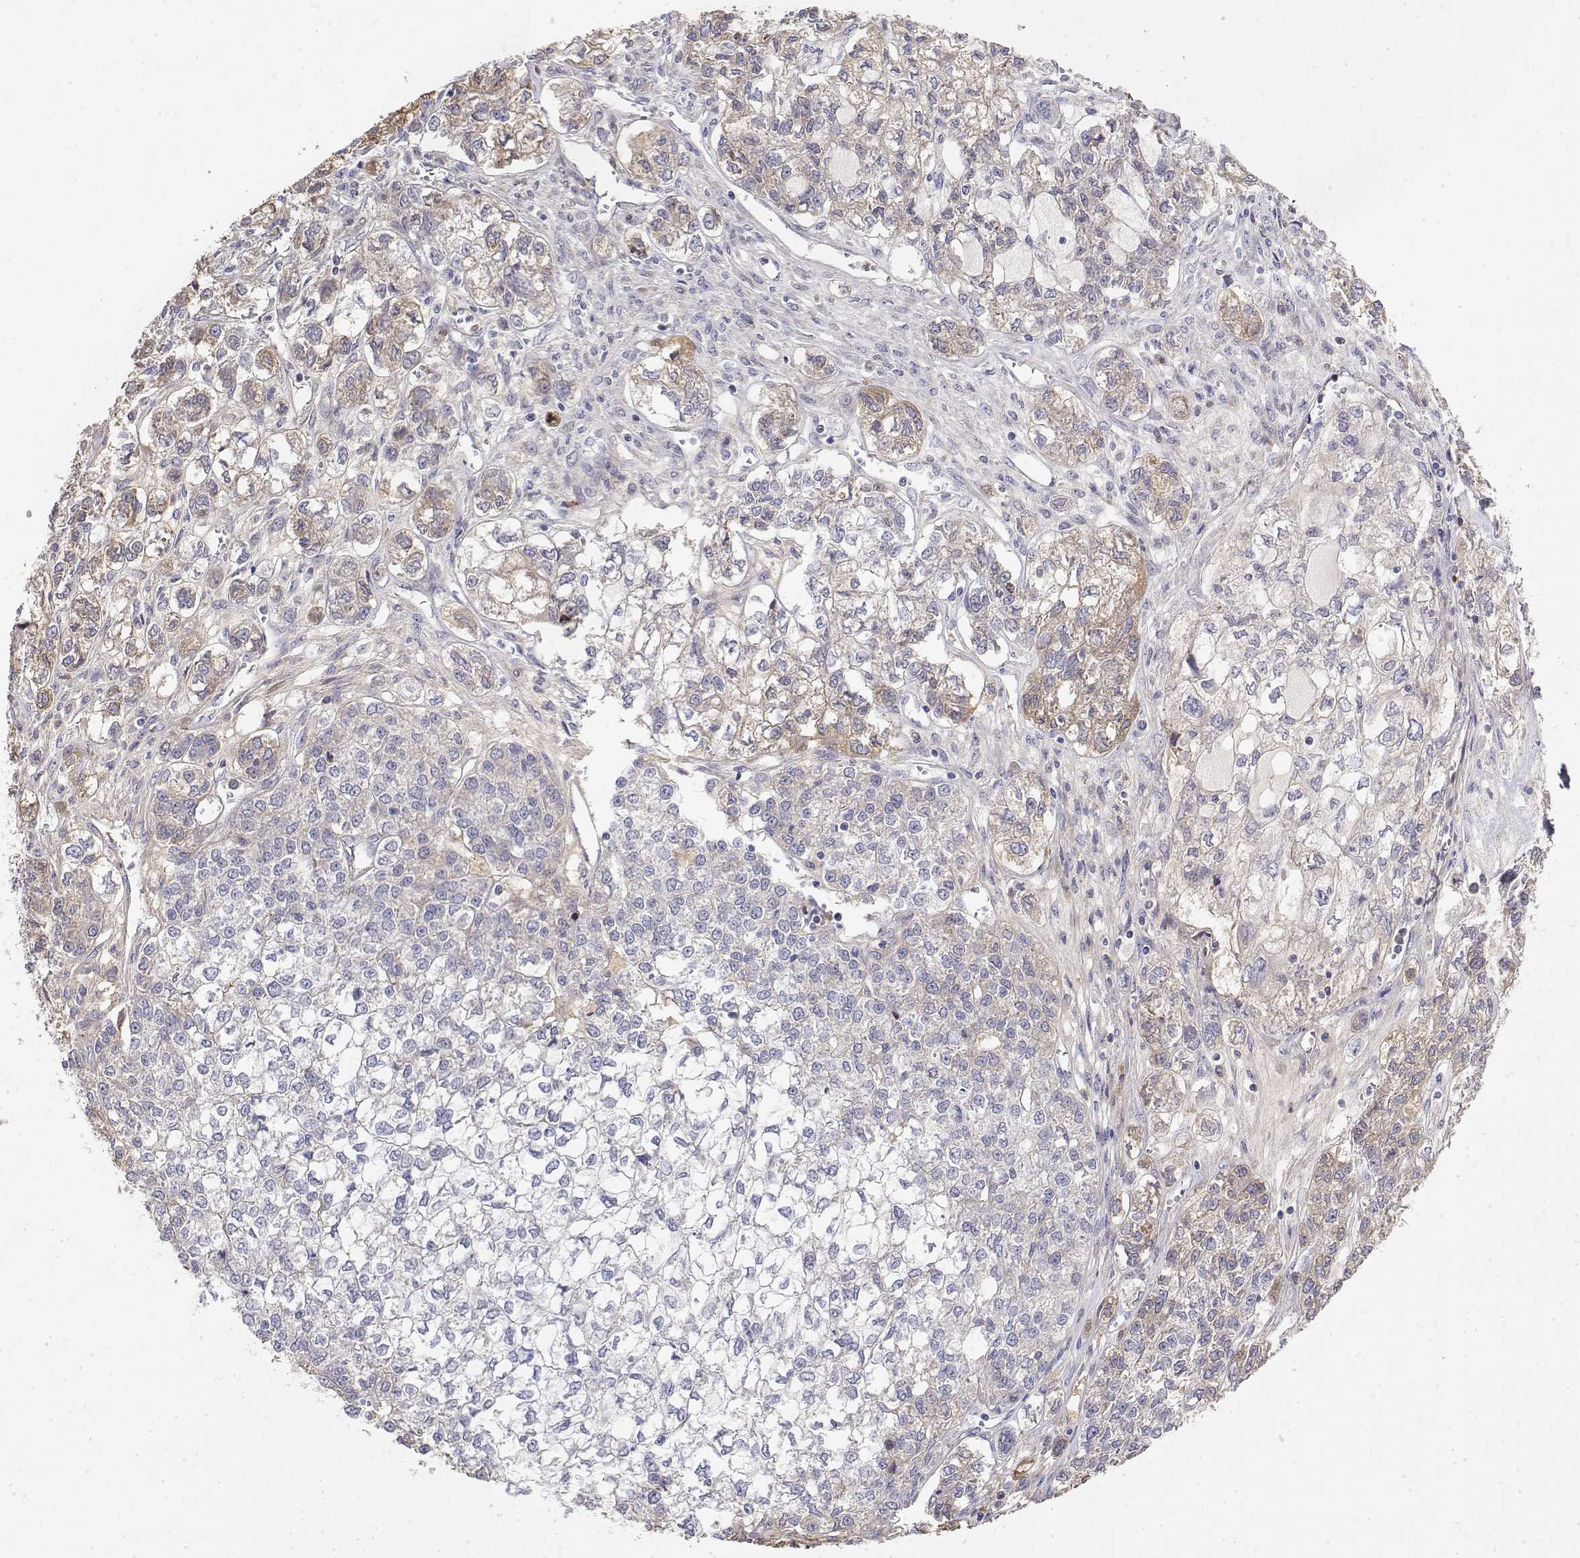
{"staining": {"intensity": "weak", "quantity": "<25%", "location": "cytoplasmic/membranous"}, "tissue": "ovarian cancer", "cell_type": "Tumor cells", "image_type": "cancer", "snomed": [{"axis": "morphology", "description": "Carcinoma, endometroid"}, {"axis": "topography", "description": "Ovary"}], "caption": "Immunohistochemistry (IHC) of human ovarian cancer reveals no staining in tumor cells.", "gene": "GGACT", "patient": {"sex": "female", "age": 64}}